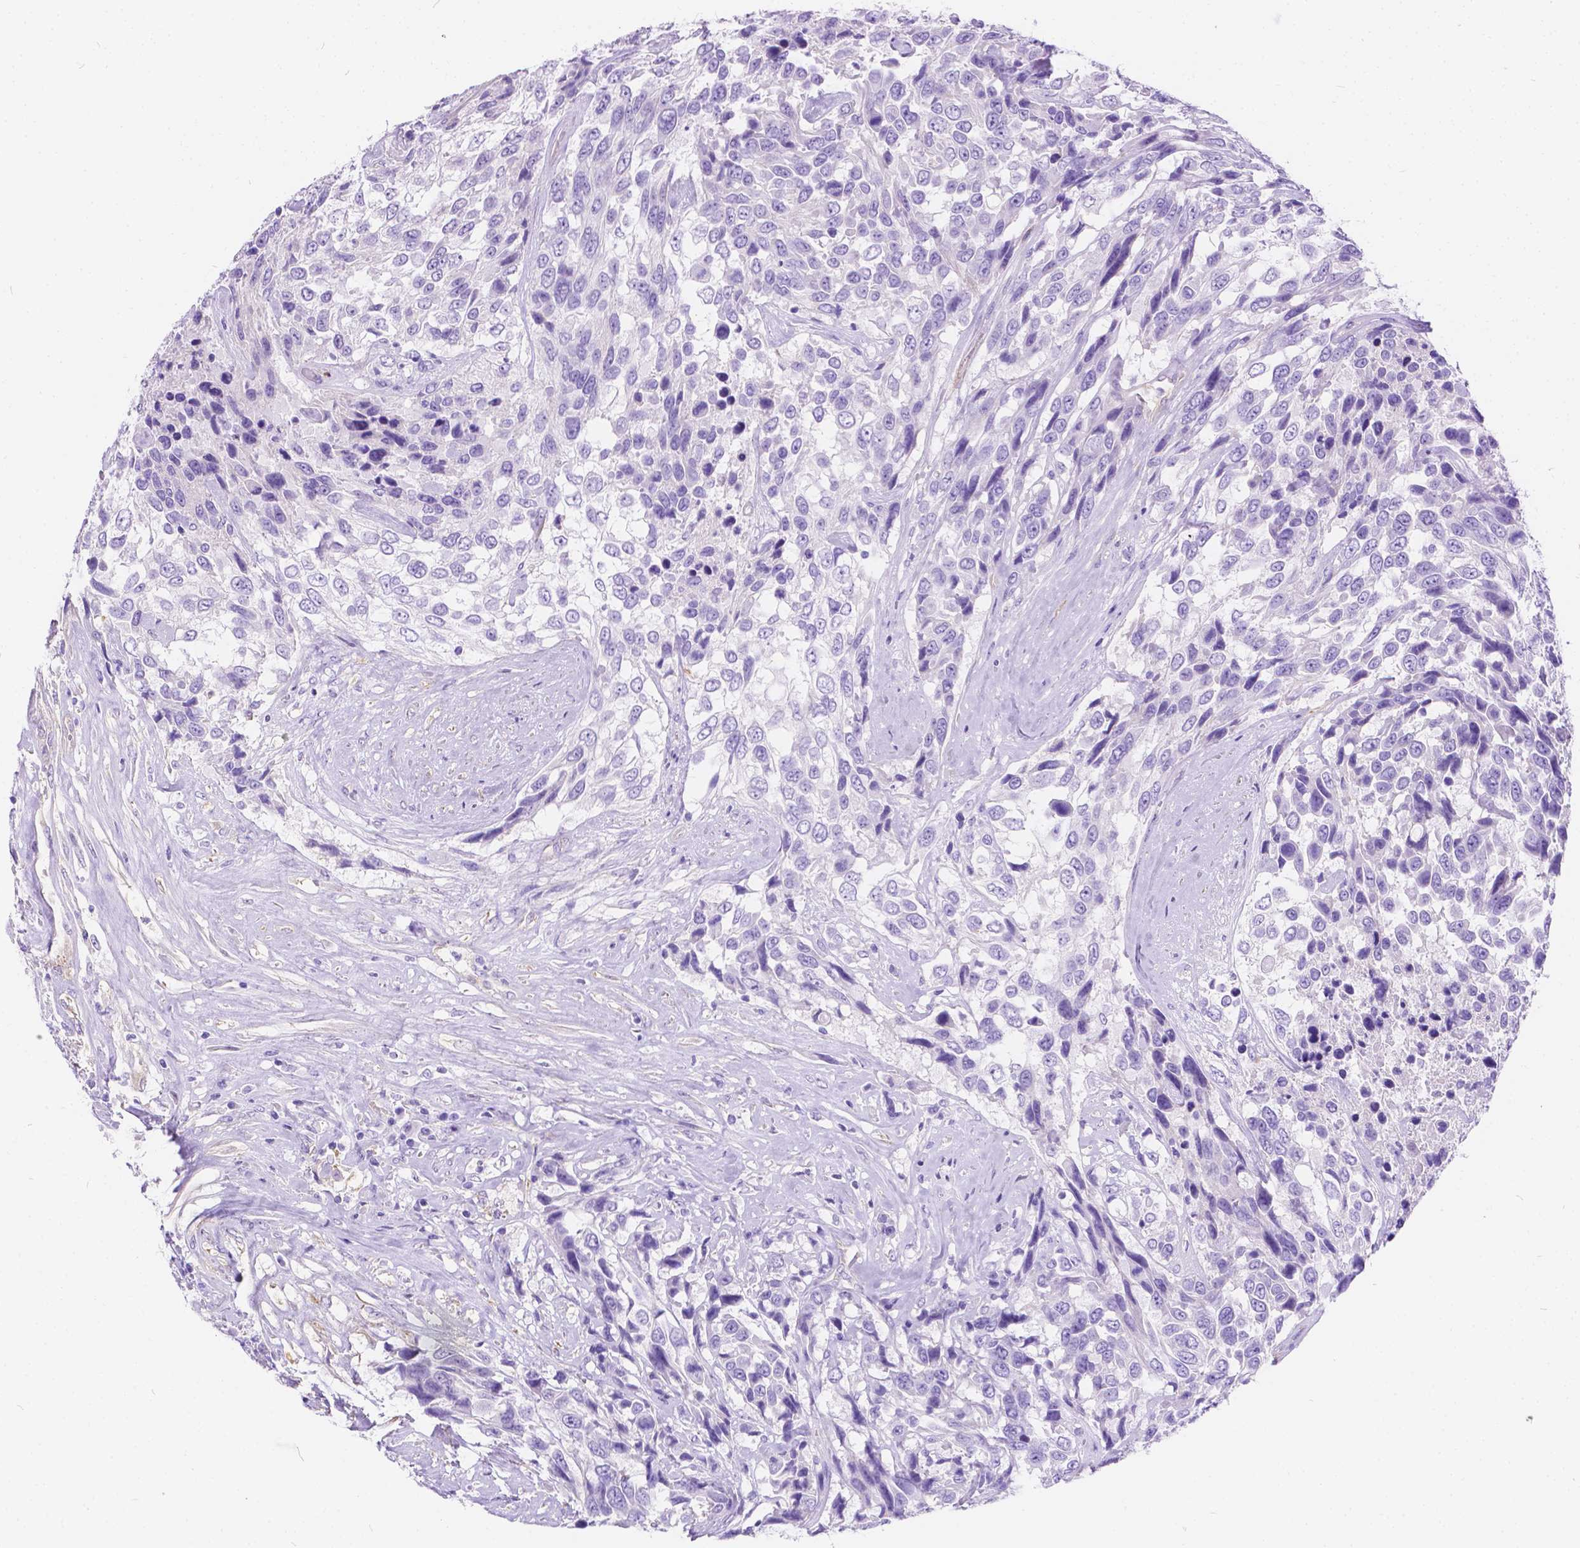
{"staining": {"intensity": "negative", "quantity": "none", "location": "none"}, "tissue": "urothelial cancer", "cell_type": "Tumor cells", "image_type": "cancer", "snomed": [{"axis": "morphology", "description": "Urothelial carcinoma, High grade"}, {"axis": "topography", "description": "Urinary bladder"}], "caption": "There is no significant positivity in tumor cells of urothelial carcinoma (high-grade).", "gene": "CHRM1", "patient": {"sex": "female", "age": 70}}